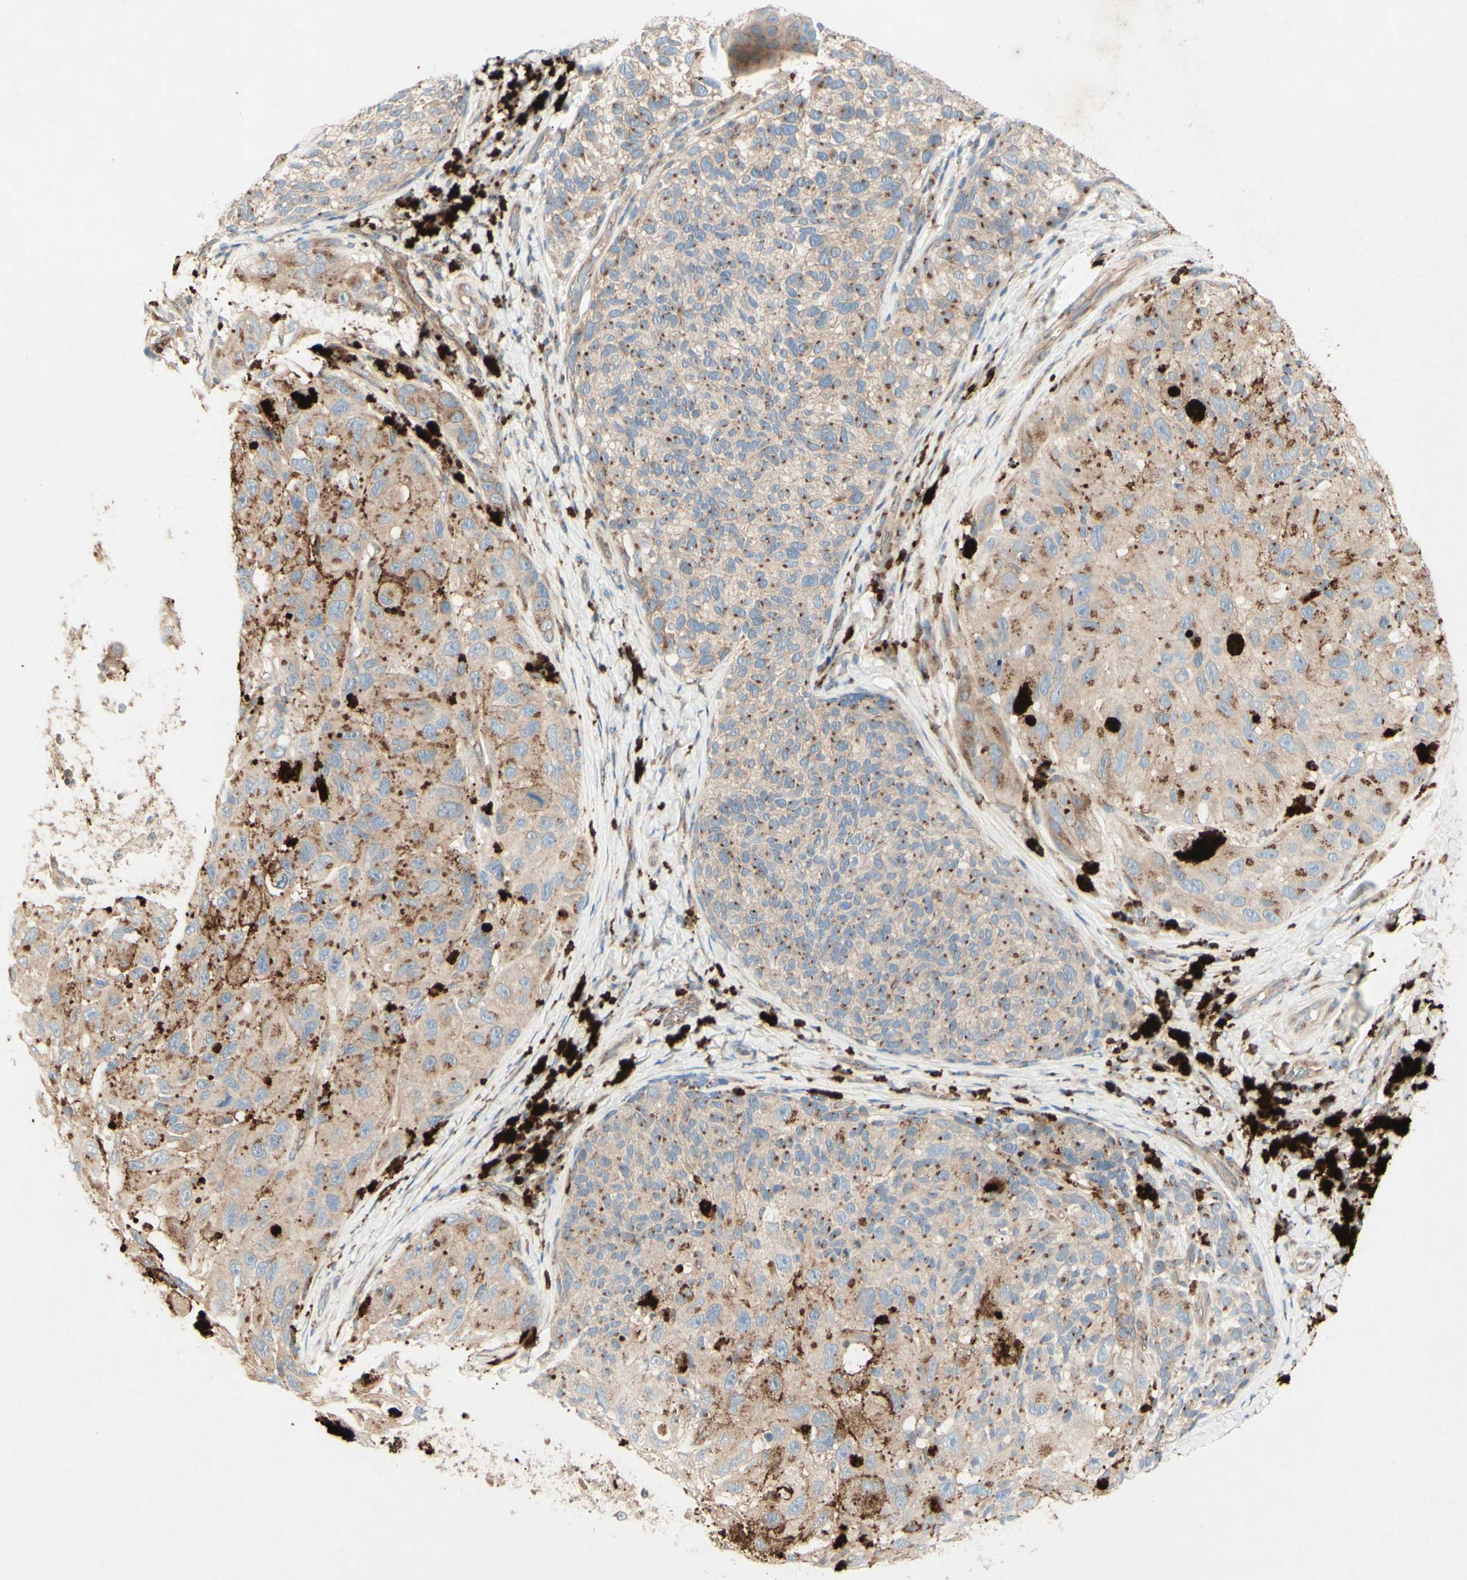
{"staining": {"intensity": "weak", "quantity": ">75%", "location": "cytoplasmic/membranous"}, "tissue": "melanoma", "cell_type": "Tumor cells", "image_type": "cancer", "snomed": [{"axis": "morphology", "description": "Malignant melanoma, NOS"}, {"axis": "topography", "description": "Skin"}], "caption": "Protein staining by IHC demonstrates weak cytoplasmic/membranous staining in approximately >75% of tumor cells in melanoma.", "gene": "MTM1", "patient": {"sex": "female", "age": 73}}